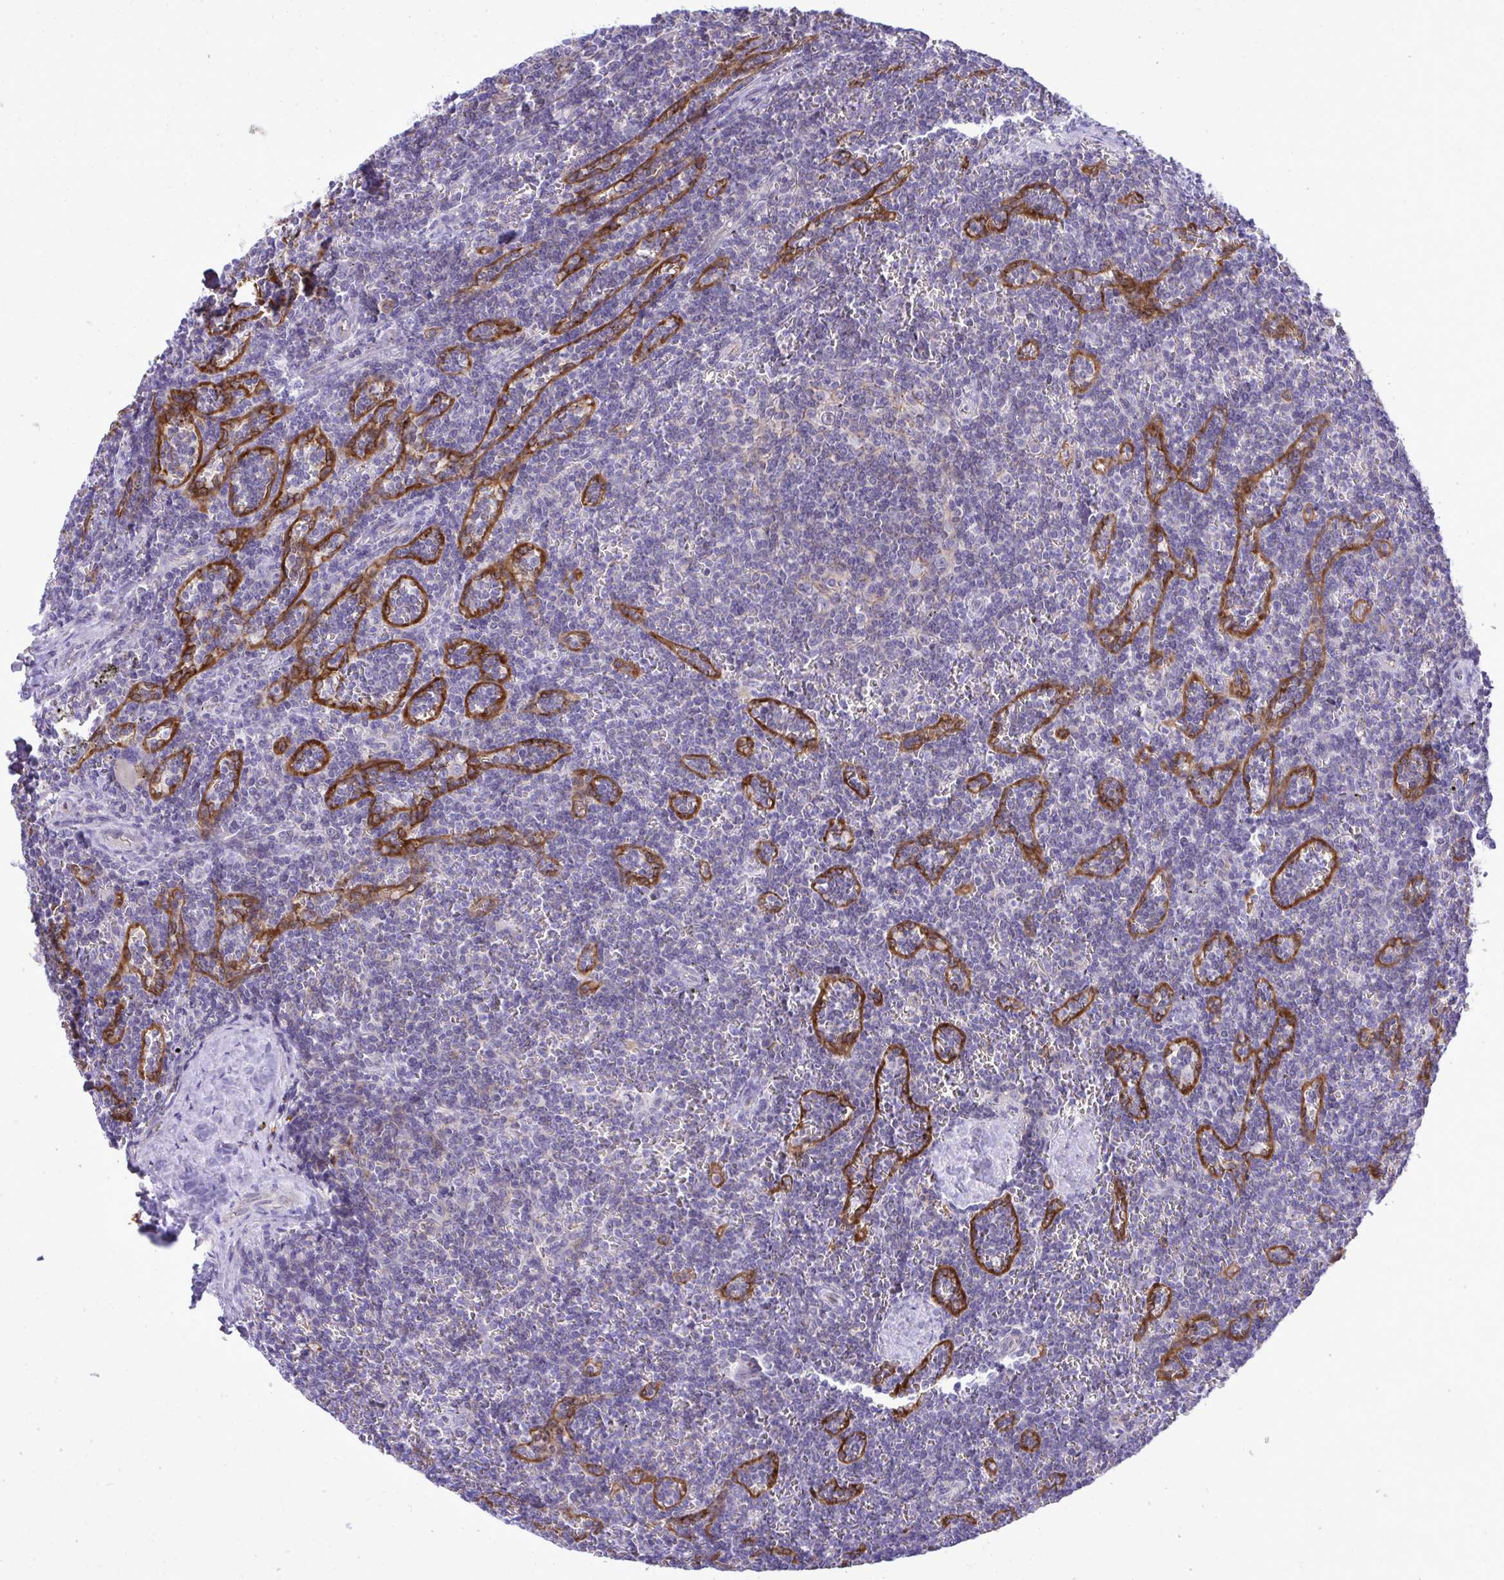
{"staining": {"intensity": "negative", "quantity": "none", "location": "none"}, "tissue": "lymphoma", "cell_type": "Tumor cells", "image_type": "cancer", "snomed": [{"axis": "morphology", "description": "Malignant lymphoma, non-Hodgkin's type, Low grade"}, {"axis": "topography", "description": "Spleen"}], "caption": "Lymphoma stained for a protein using IHC shows no staining tumor cells.", "gene": "PITPNM3", "patient": {"sex": "male", "age": 78}}